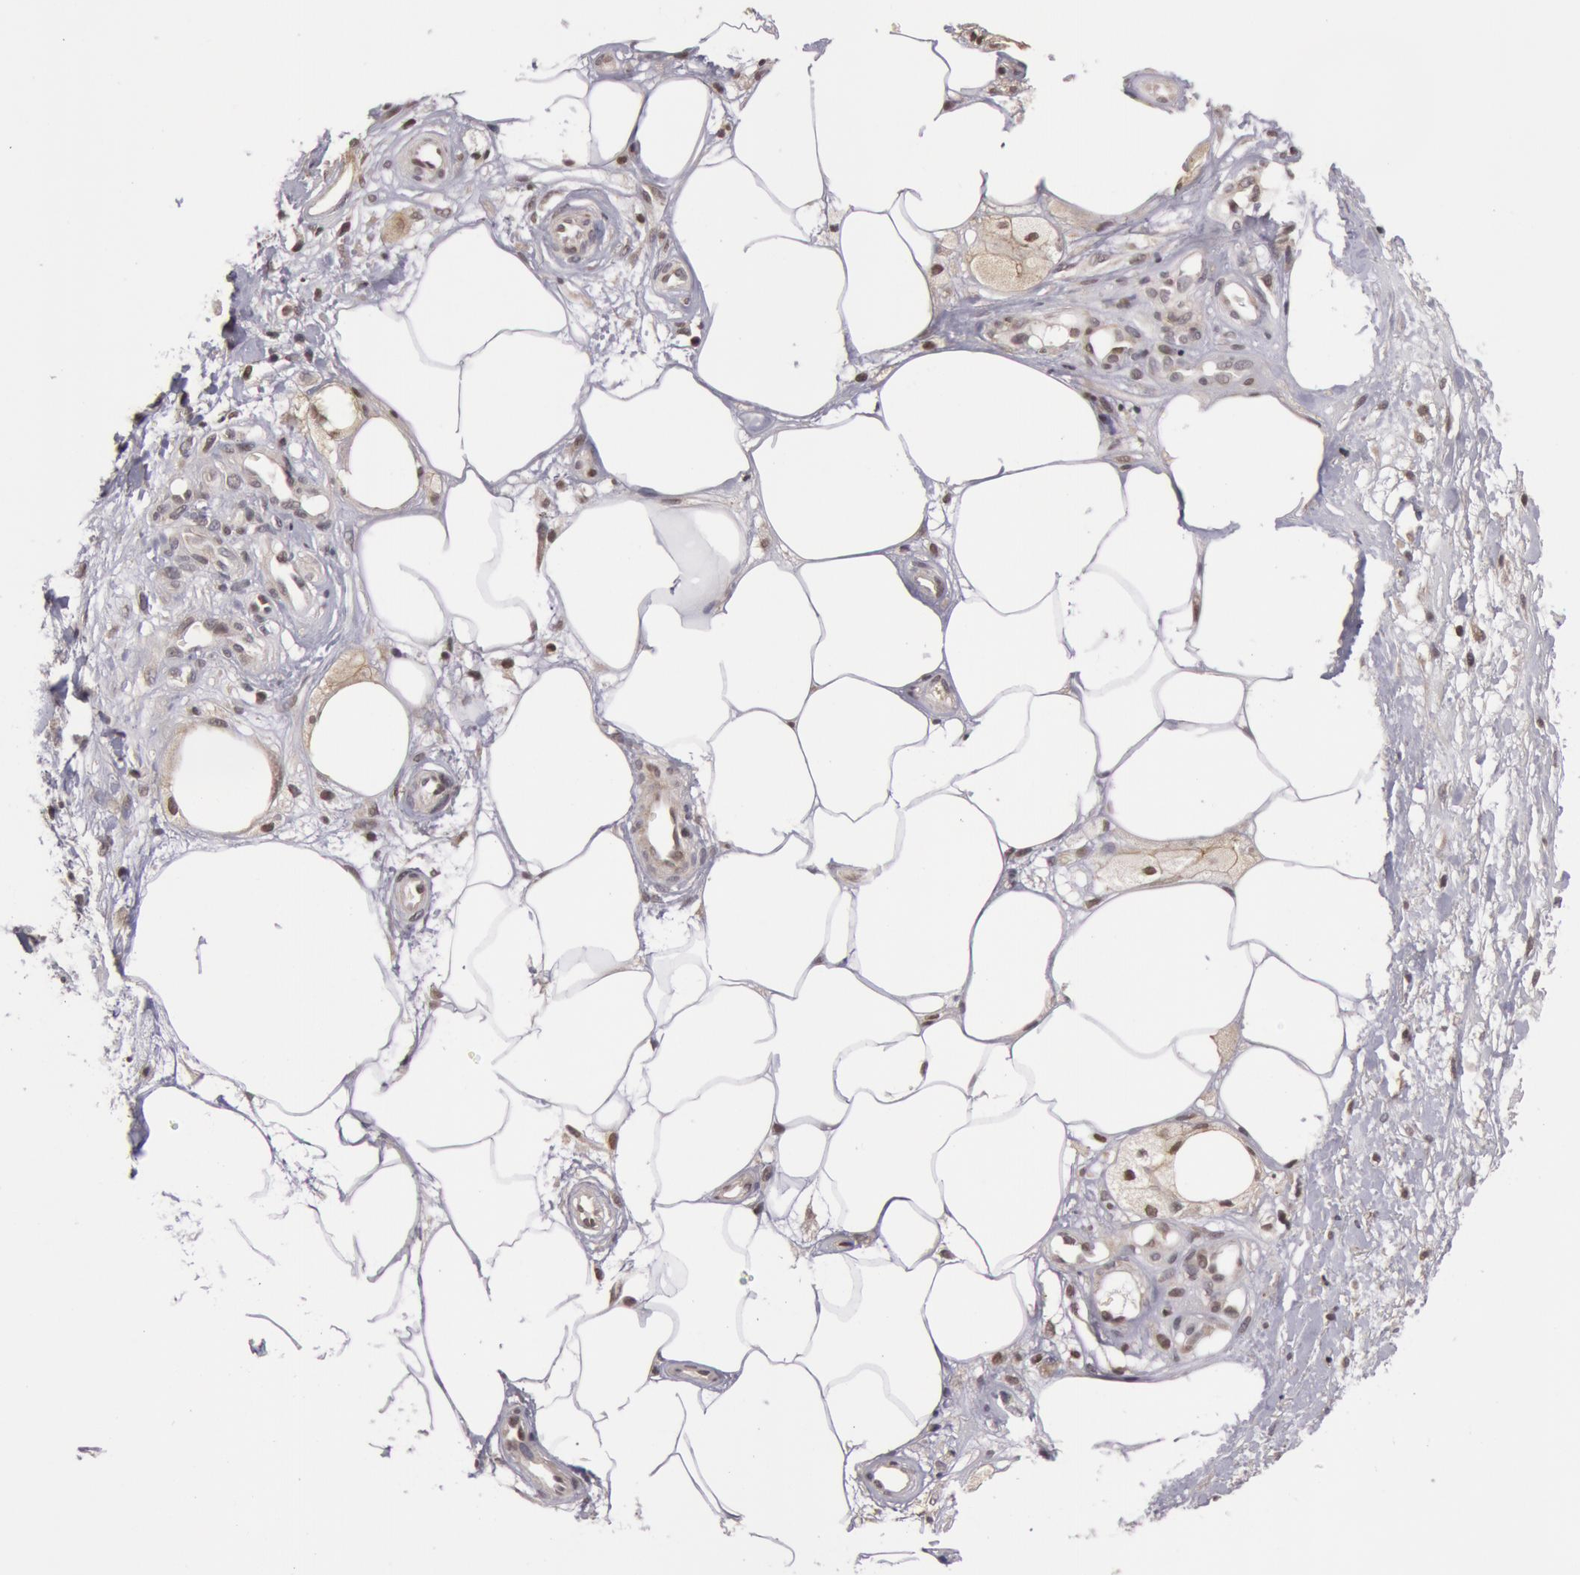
{"staining": {"intensity": "weak", "quantity": "<25%", "location": "nuclear"}, "tissue": "melanoma", "cell_type": "Tumor cells", "image_type": "cancer", "snomed": [{"axis": "morphology", "description": "Malignant melanoma, NOS"}, {"axis": "topography", "description": "Skin"}], "caption": "An immunohistochemistry (IHC) histopathology image of melanoma is shown. There is no staining in tumor cells of melanoma.", "gene": "ZNF350", "patient": {"sex": "female", "age": 85}}